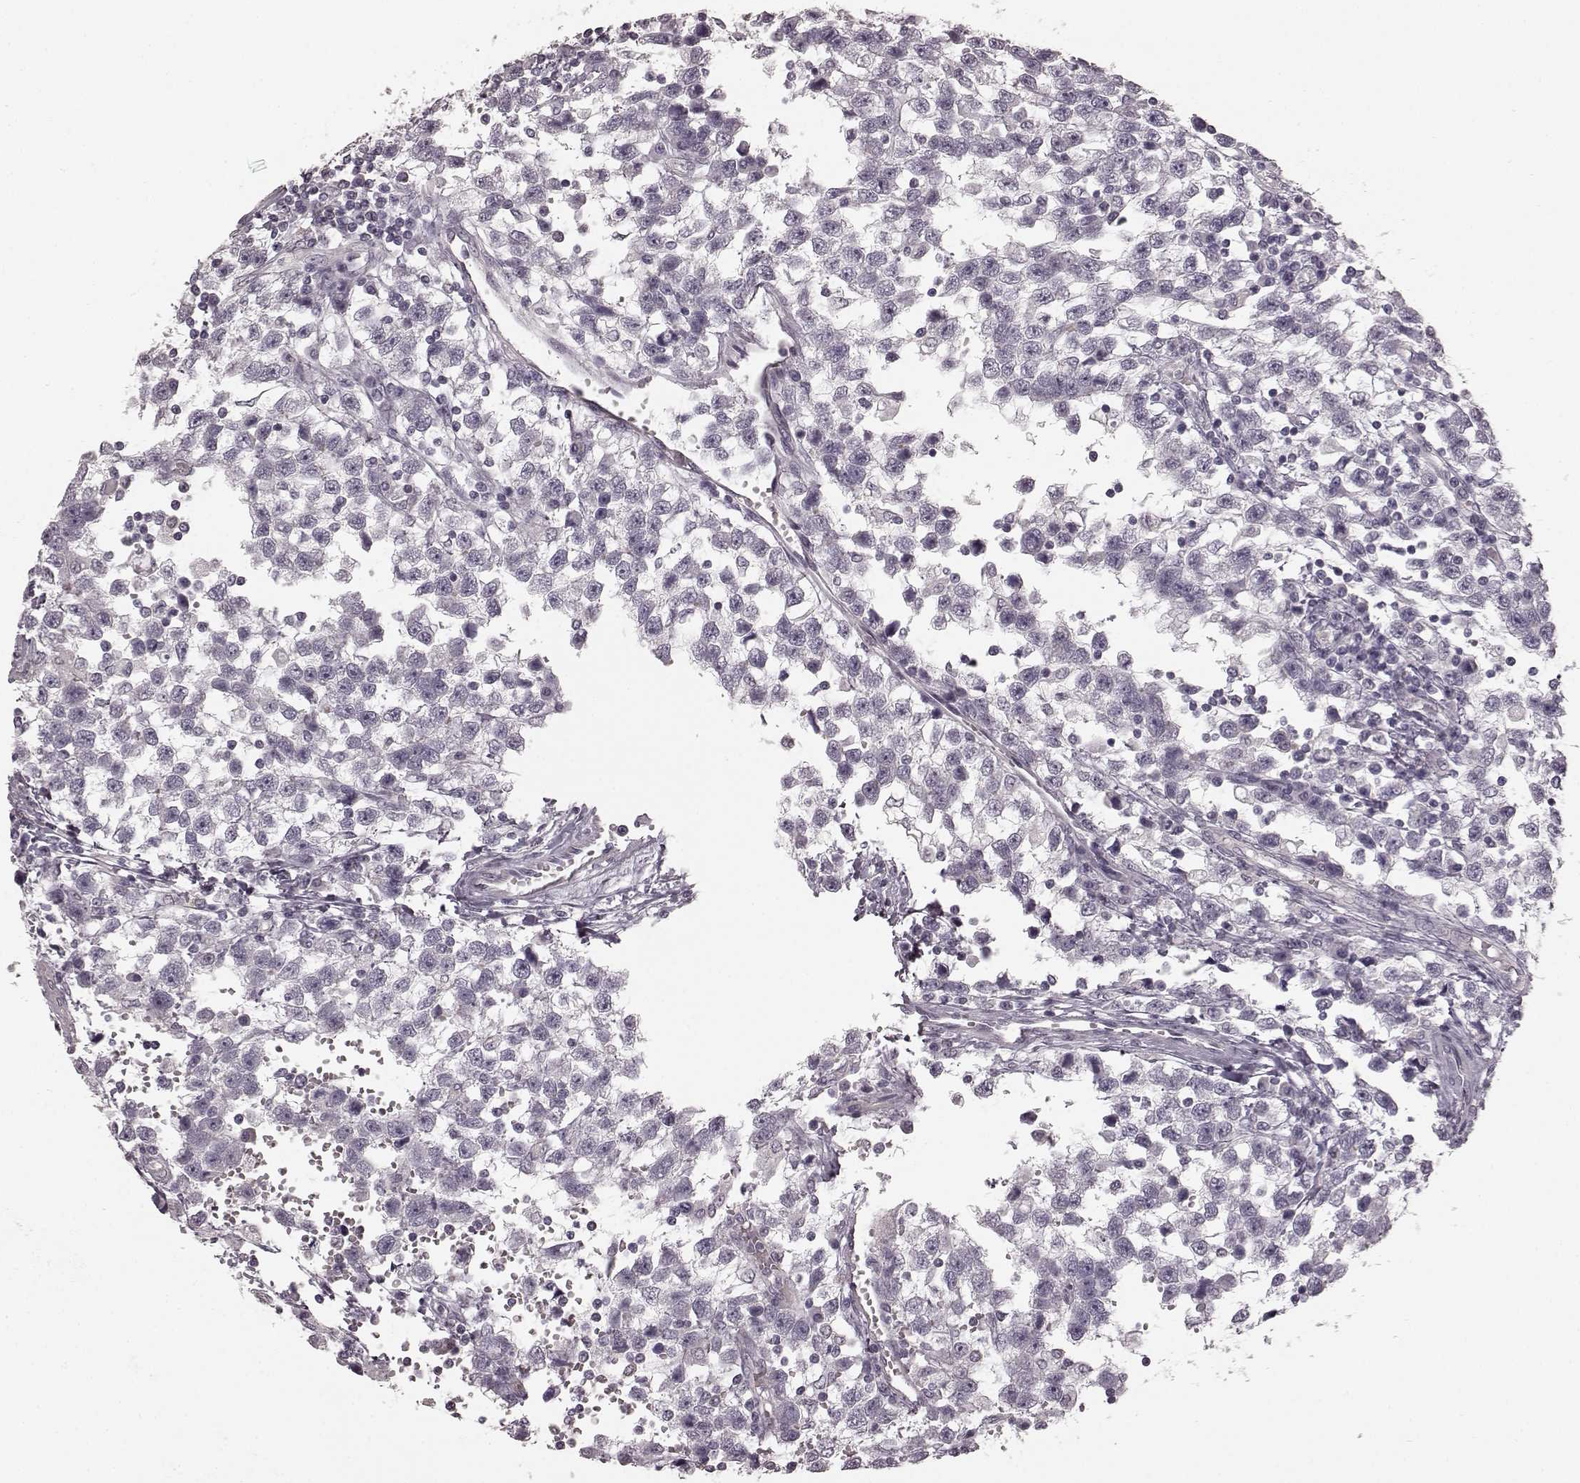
{"staining": {"intensity": "negative", "quantity": "none", "location": "none"}, "tissue": "testis cancer", "cell_type": "Tumor cells", "image_type": "cancer", "snomed": [{"axis": "morphology", "description": "Seminoma, NOS"}, {"axis": "topography", "description": "Testis"}], "caption": "This is an IHC photomicrograph of human testis cancer. There is no positivity in tumor cells.", "gene": "PRKCE", "patient": {"sex": "male", "age": 34}}